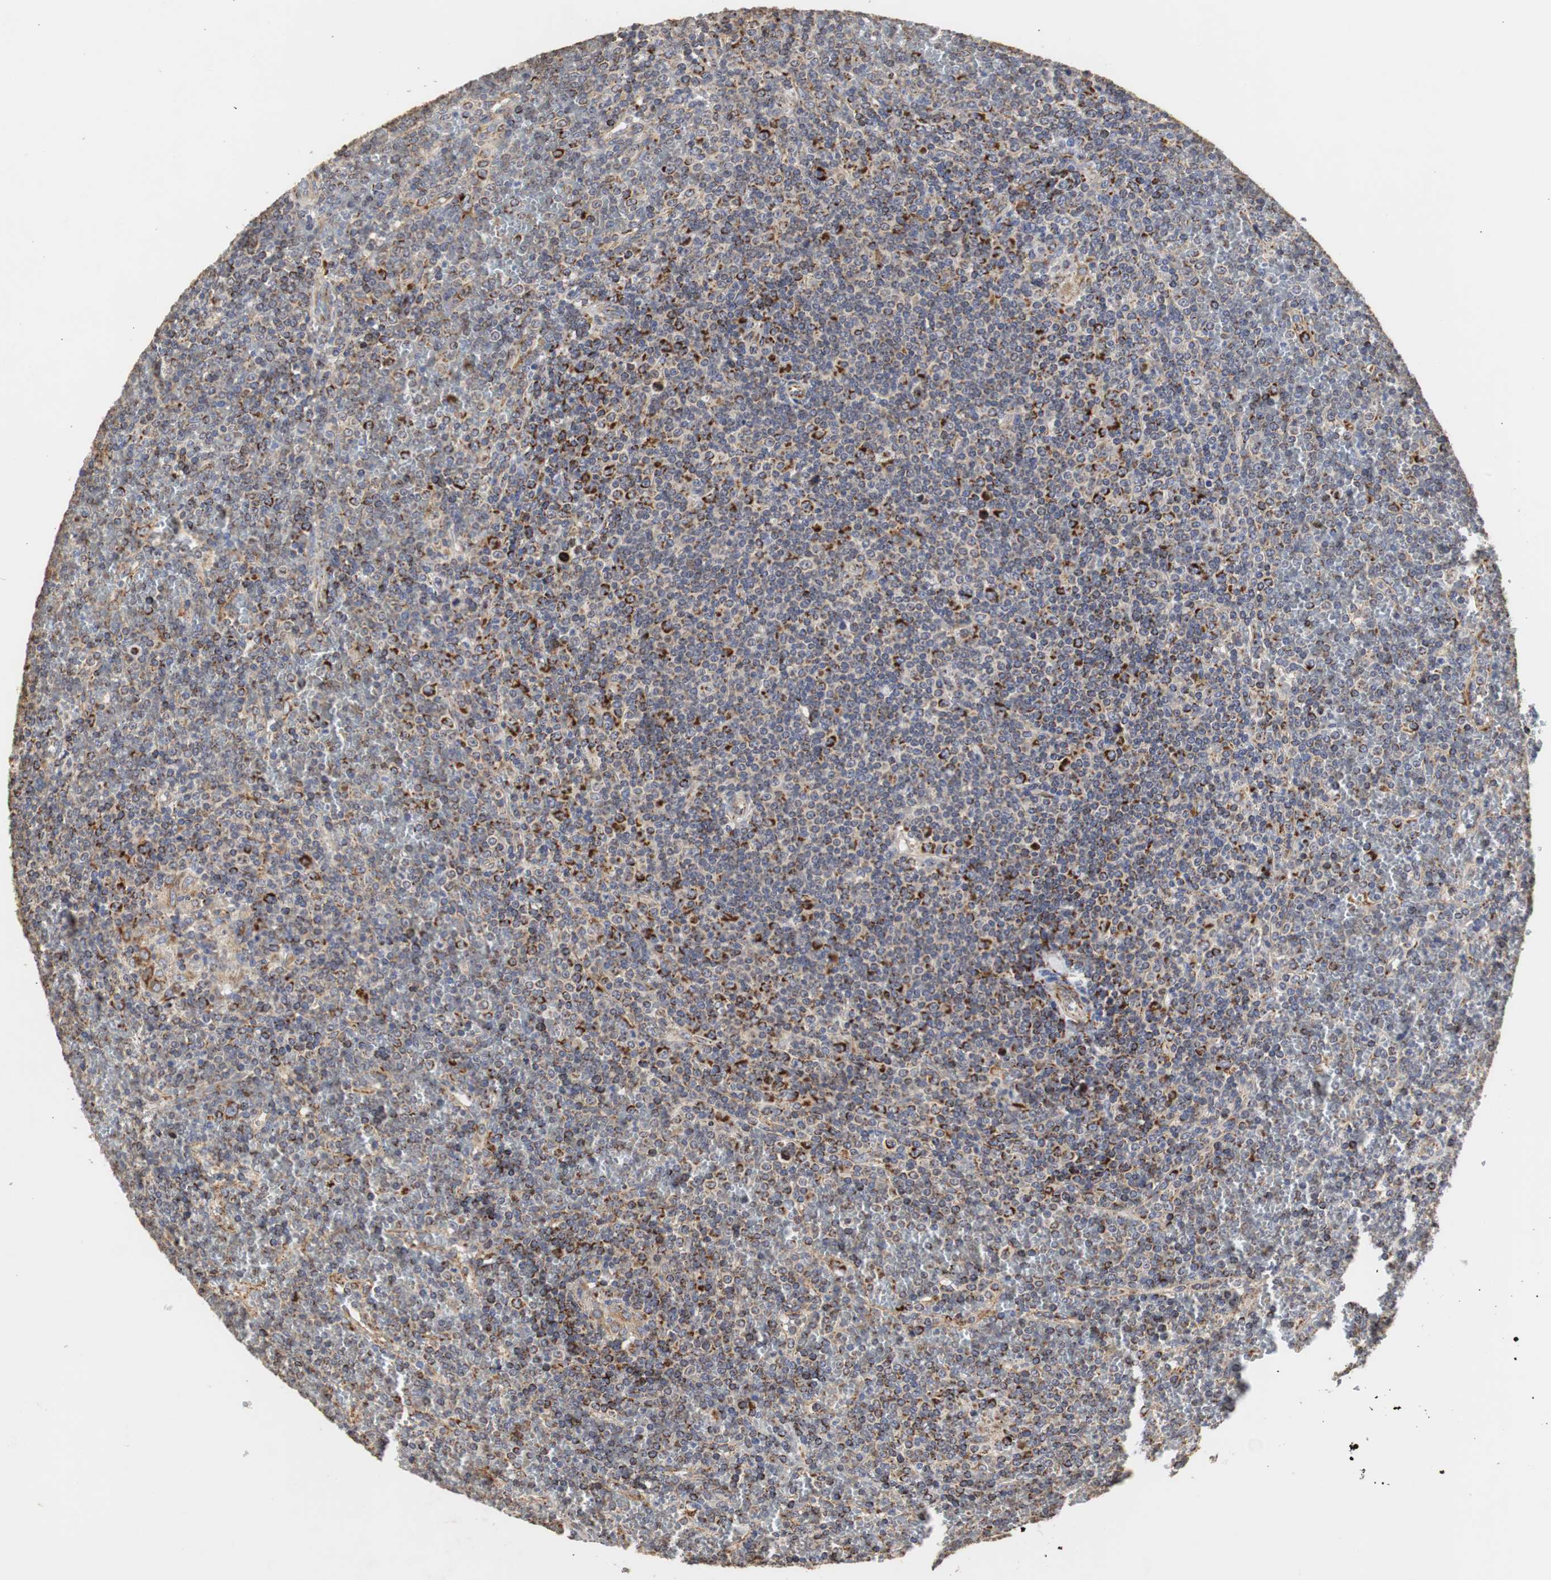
{"staining": {"intensity": "strong", "quantity": "25%-75%", "location": "cytoplasmic/membranous"}, "tissue": "lymphoma", "cell_type": "Tumor cells", "image_type": "cancer", "snomed": [{"axis": "morphology", "description": "Malignant lymphoma, non-Hodgkin's type, Low grade"}, {"axis": "topography", "description": "Spleen"}], "caption": "Malignant lymphoma, non-Hodgkin's type (low-grade) stained with immunohistochemistry (IHC) exhibits strong cytoplasmic/membranous positivity in about 25%-75% of tumor cells. (Stains: DAB (3,3'-diaminobenzidine) in brown, nuclei in blue, Microscopy: brightfield microscopy at high magnification).", "gene": "HSD17B10", "patient": {"sex": "female", "age": 19}}